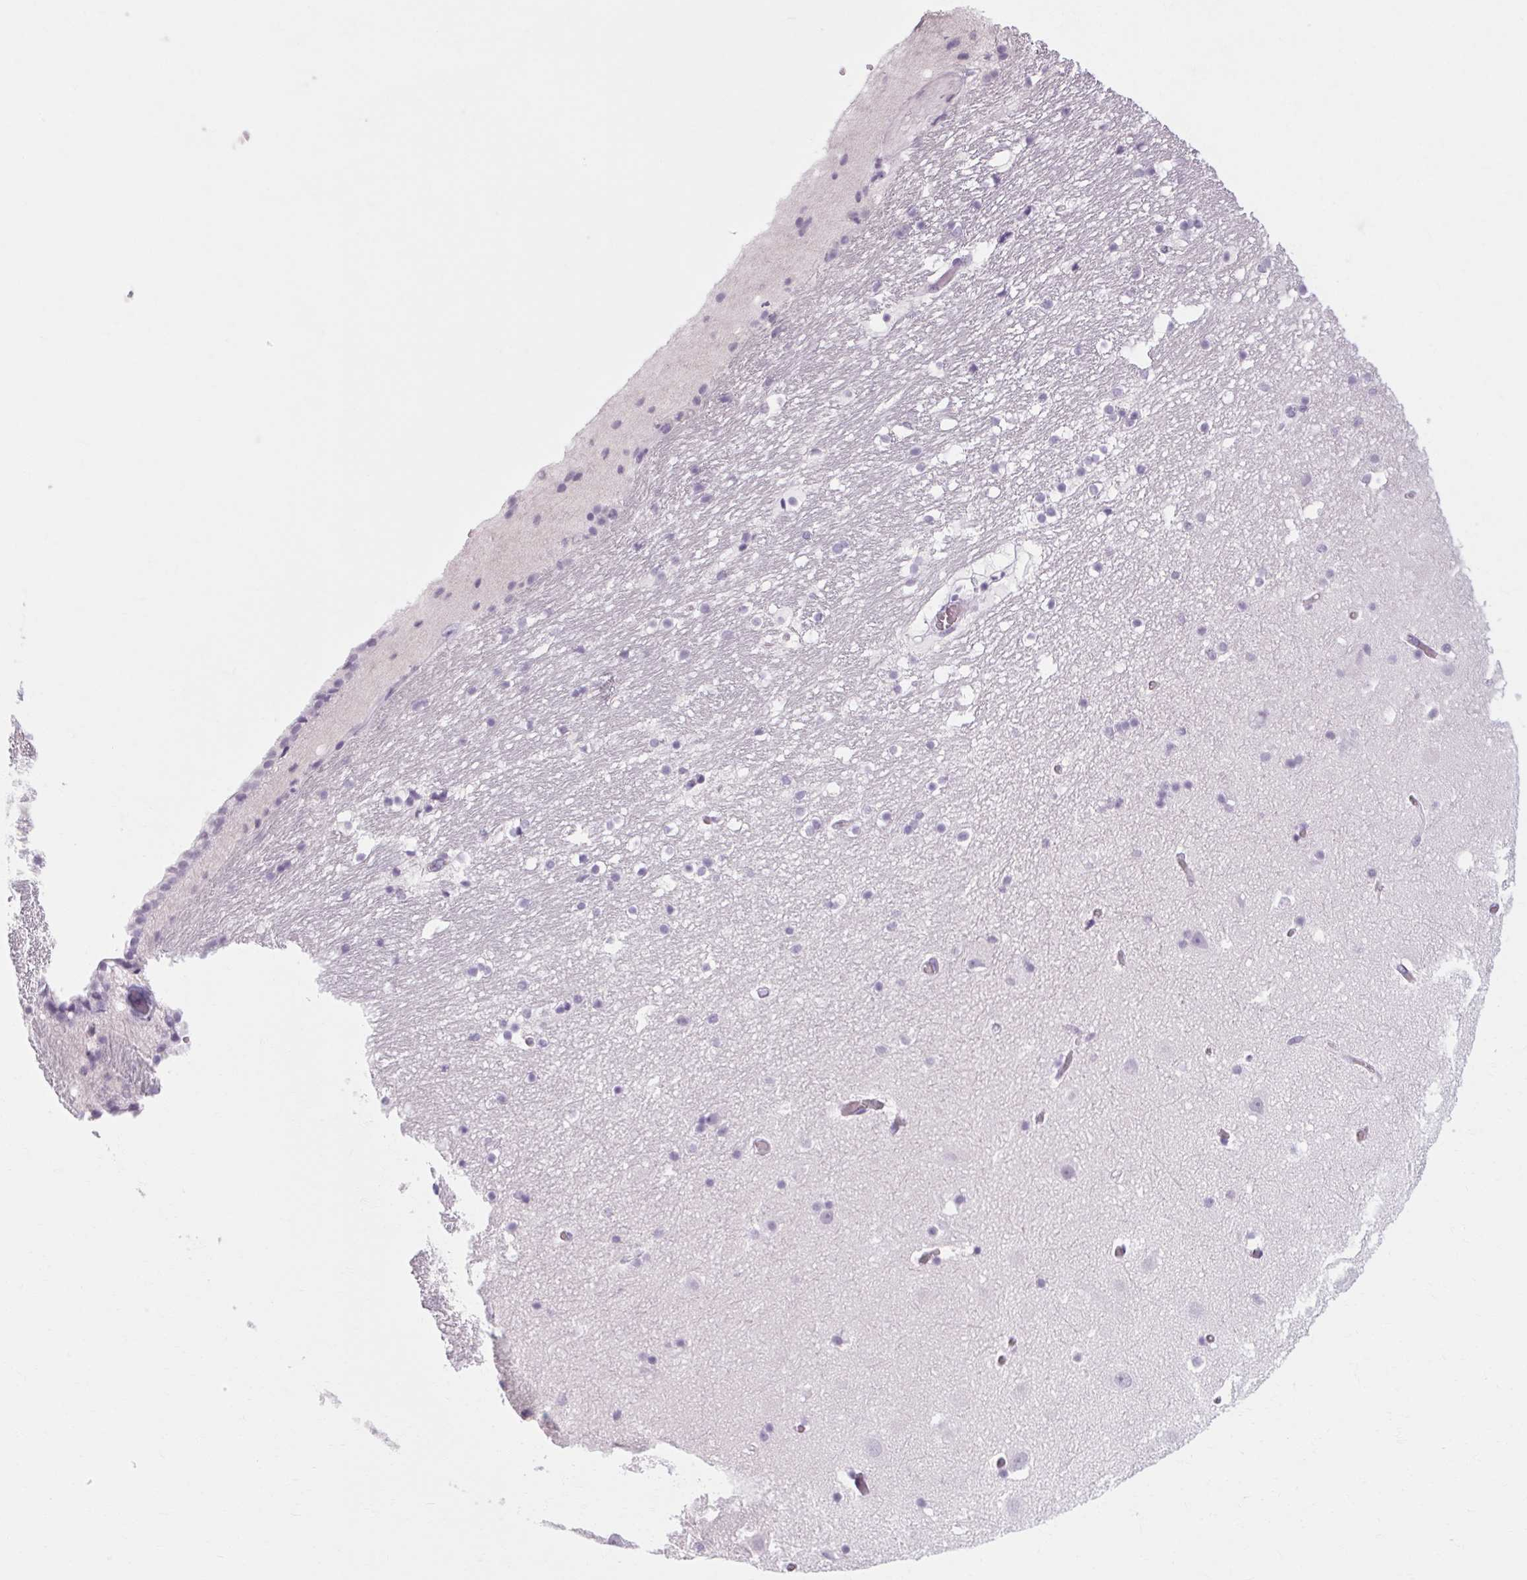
{"staining": {"intensity": "negative", "quantity": "none", "location": "none"}, "tissue": "hippocampus", "cell_type": "Glial cells", "image_type": "normal", "snomed": [{"axis": "morphology", "description": "Normal tissue, NOS"}, {"axis": "topography", "description": "Hippocampus"}], "caption": "Immunohistochemical staining of normal human hippocampus demonstrates no significant staining in glial cells.", "gene": "POMC", "patient": {"sex": "male", "age": 26}}